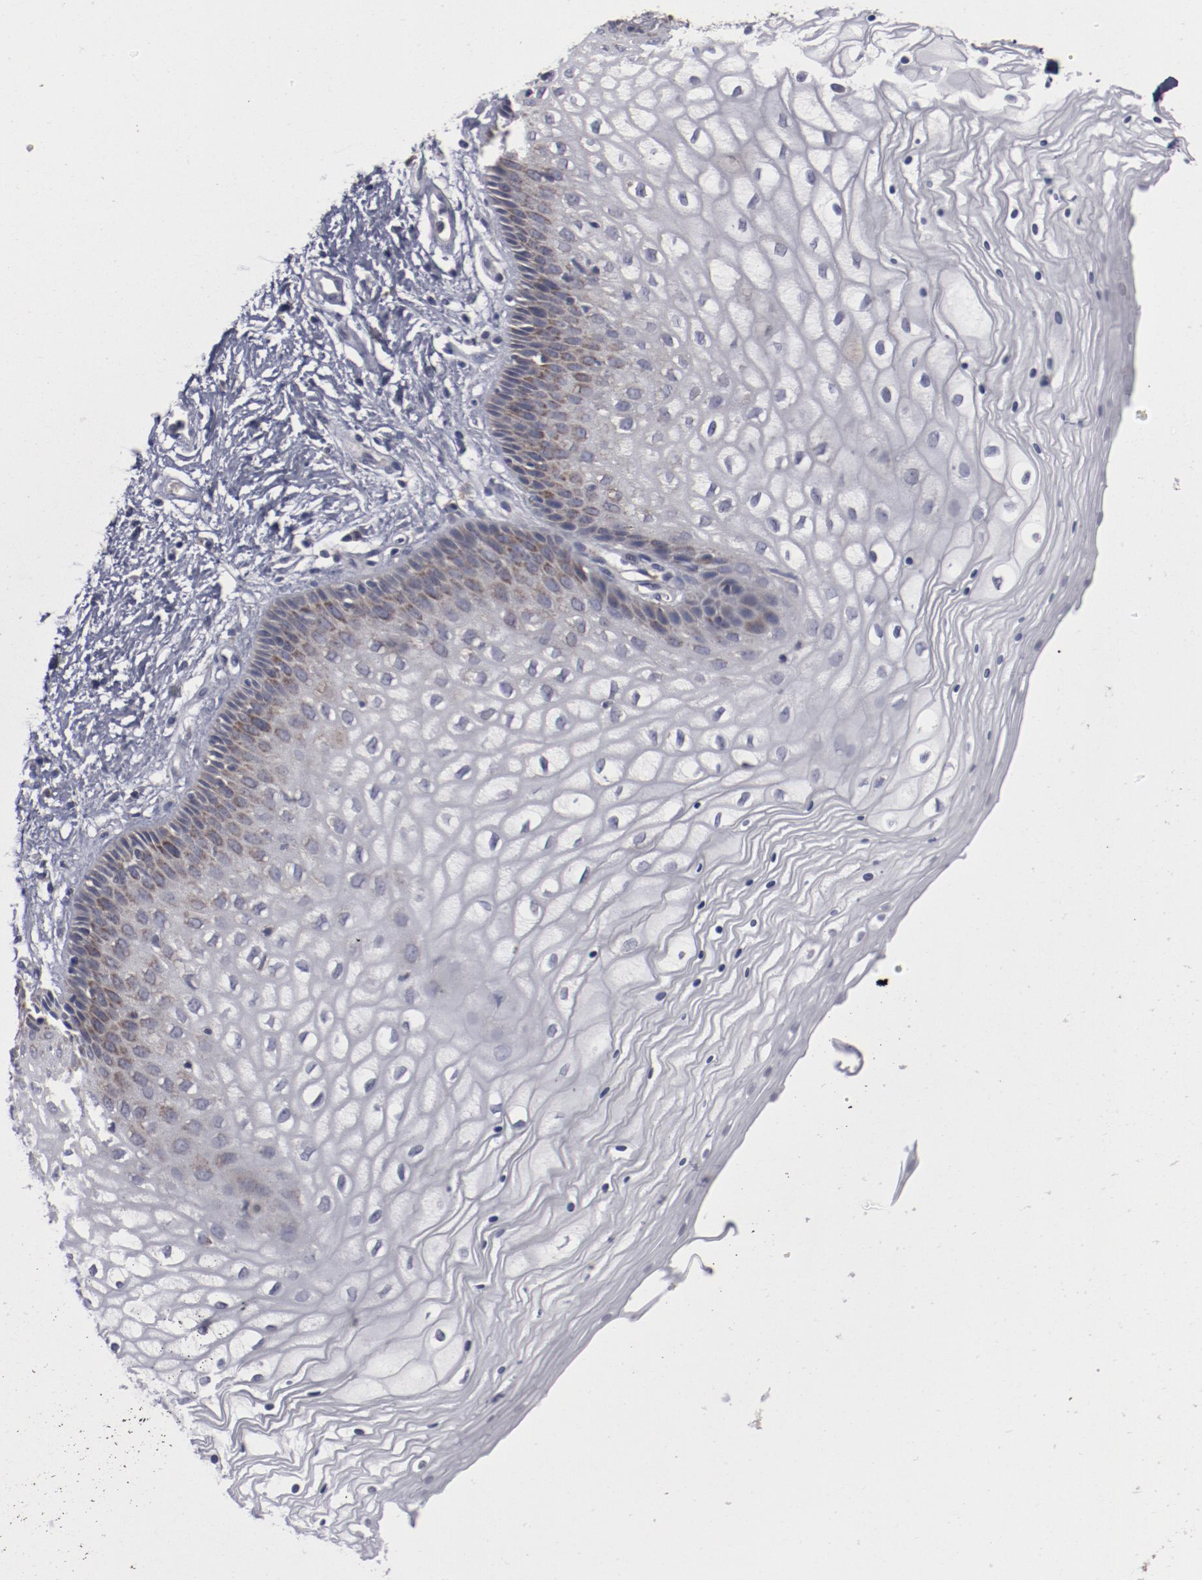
{"staining": {"intensity": "moderate", "quantity": "<25%", "location": "cytoplasmic/membranous"}, "tissue": "vagina", "cell_type": "Squamous epithelial cells", "image_type": "normal", "snomed": [{"axis": "morphology", "description": "Normal tissue, NOS"}, {"axis": "topography", "description": "Vagina"}], "caption": "Unremarkable vagina was stained to show a protein in brown. There is low levels of moderate cytoplasmic/membranous staining in about <25% of squamous epithelial cells. The staining is performed using DAB brown chromogen to label protein expression. The nuclei are counter-stained blue using hematoxylin.", "gene": "MYOM2", "patient": {"sex": "female", "age": 34}}